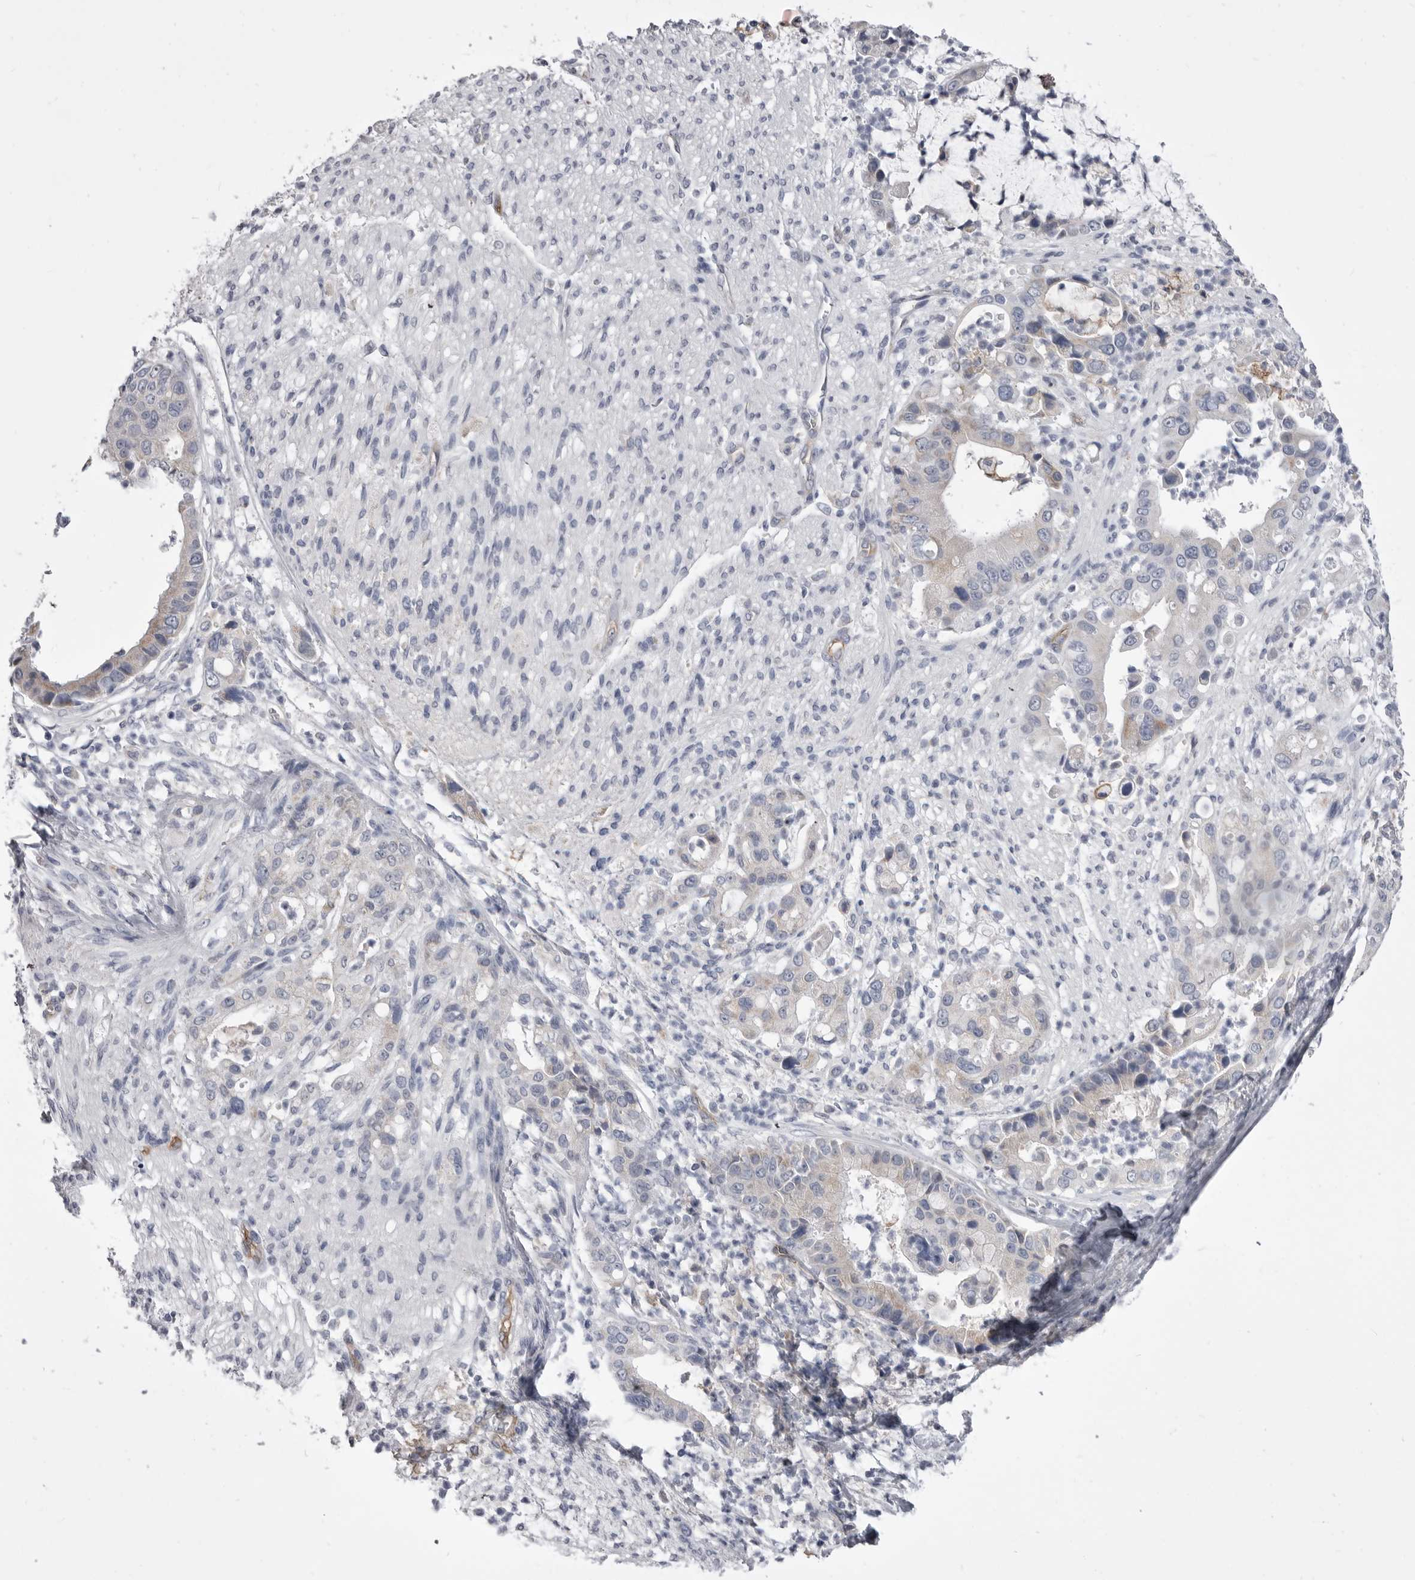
{"staining": {"intensity": "negative", "quantity": "none", "location": "none"}, "tissue": "liver cancer", "cell_type": "Tumor cells", "image_type": "cancer", "snomed": [{"axis": "morphology", "description": "Cholangiocarcinoma"}, {"axis": "topography", "description": "Liver"}], "caption": "Liver cancer (cholangiocarcinoma) was stained to show a protein in brown. There is no significant positivity in tumor cells. (DAB (3,3'-diaminobenzidine) IHC visualized using brightfield microscopy, high magnification).", "gene": "OPLAH", "patient": {"sex": "female", "age": 54}}